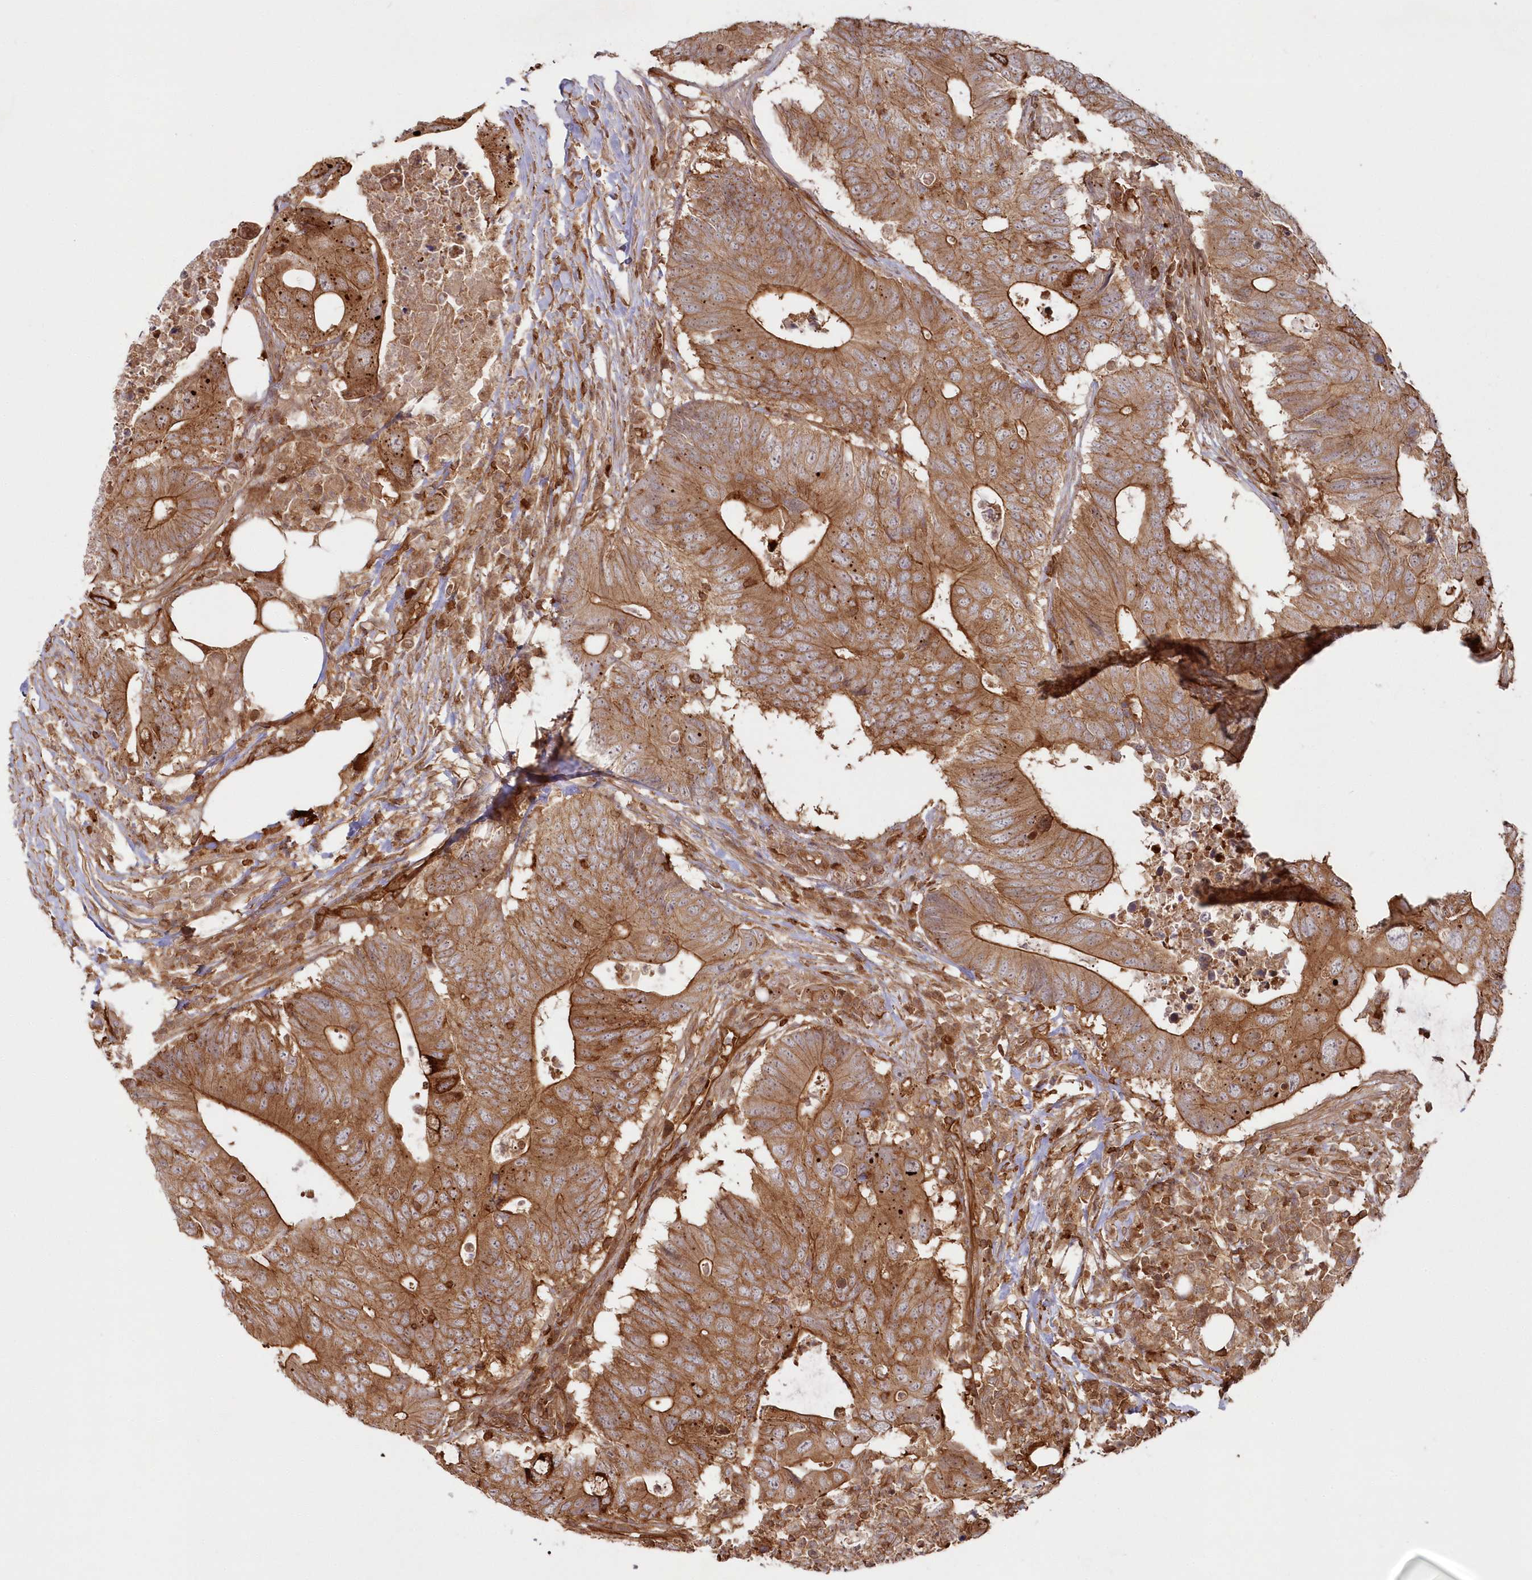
{"staining": {"intensity": "moderate", "quantity": ">75%", "location": "cytoplasmic/membranous"}, "tissue": "colorectal cancer", "cell_type": "Tumor cells", "image_type": "cancer", "snomed": [{"axis": "morphology", "description": "Adenocarcinoma, NOS"}, {"axis": "topography", "description": "Colon"}], "caption": "An image of colorectal cancer stained for a protein demonstrates moderate cytoplasmic/membranous brown staining in tumor cells.", "gene": "RGCC", "patient": {"sex": "male", "age": 71}}